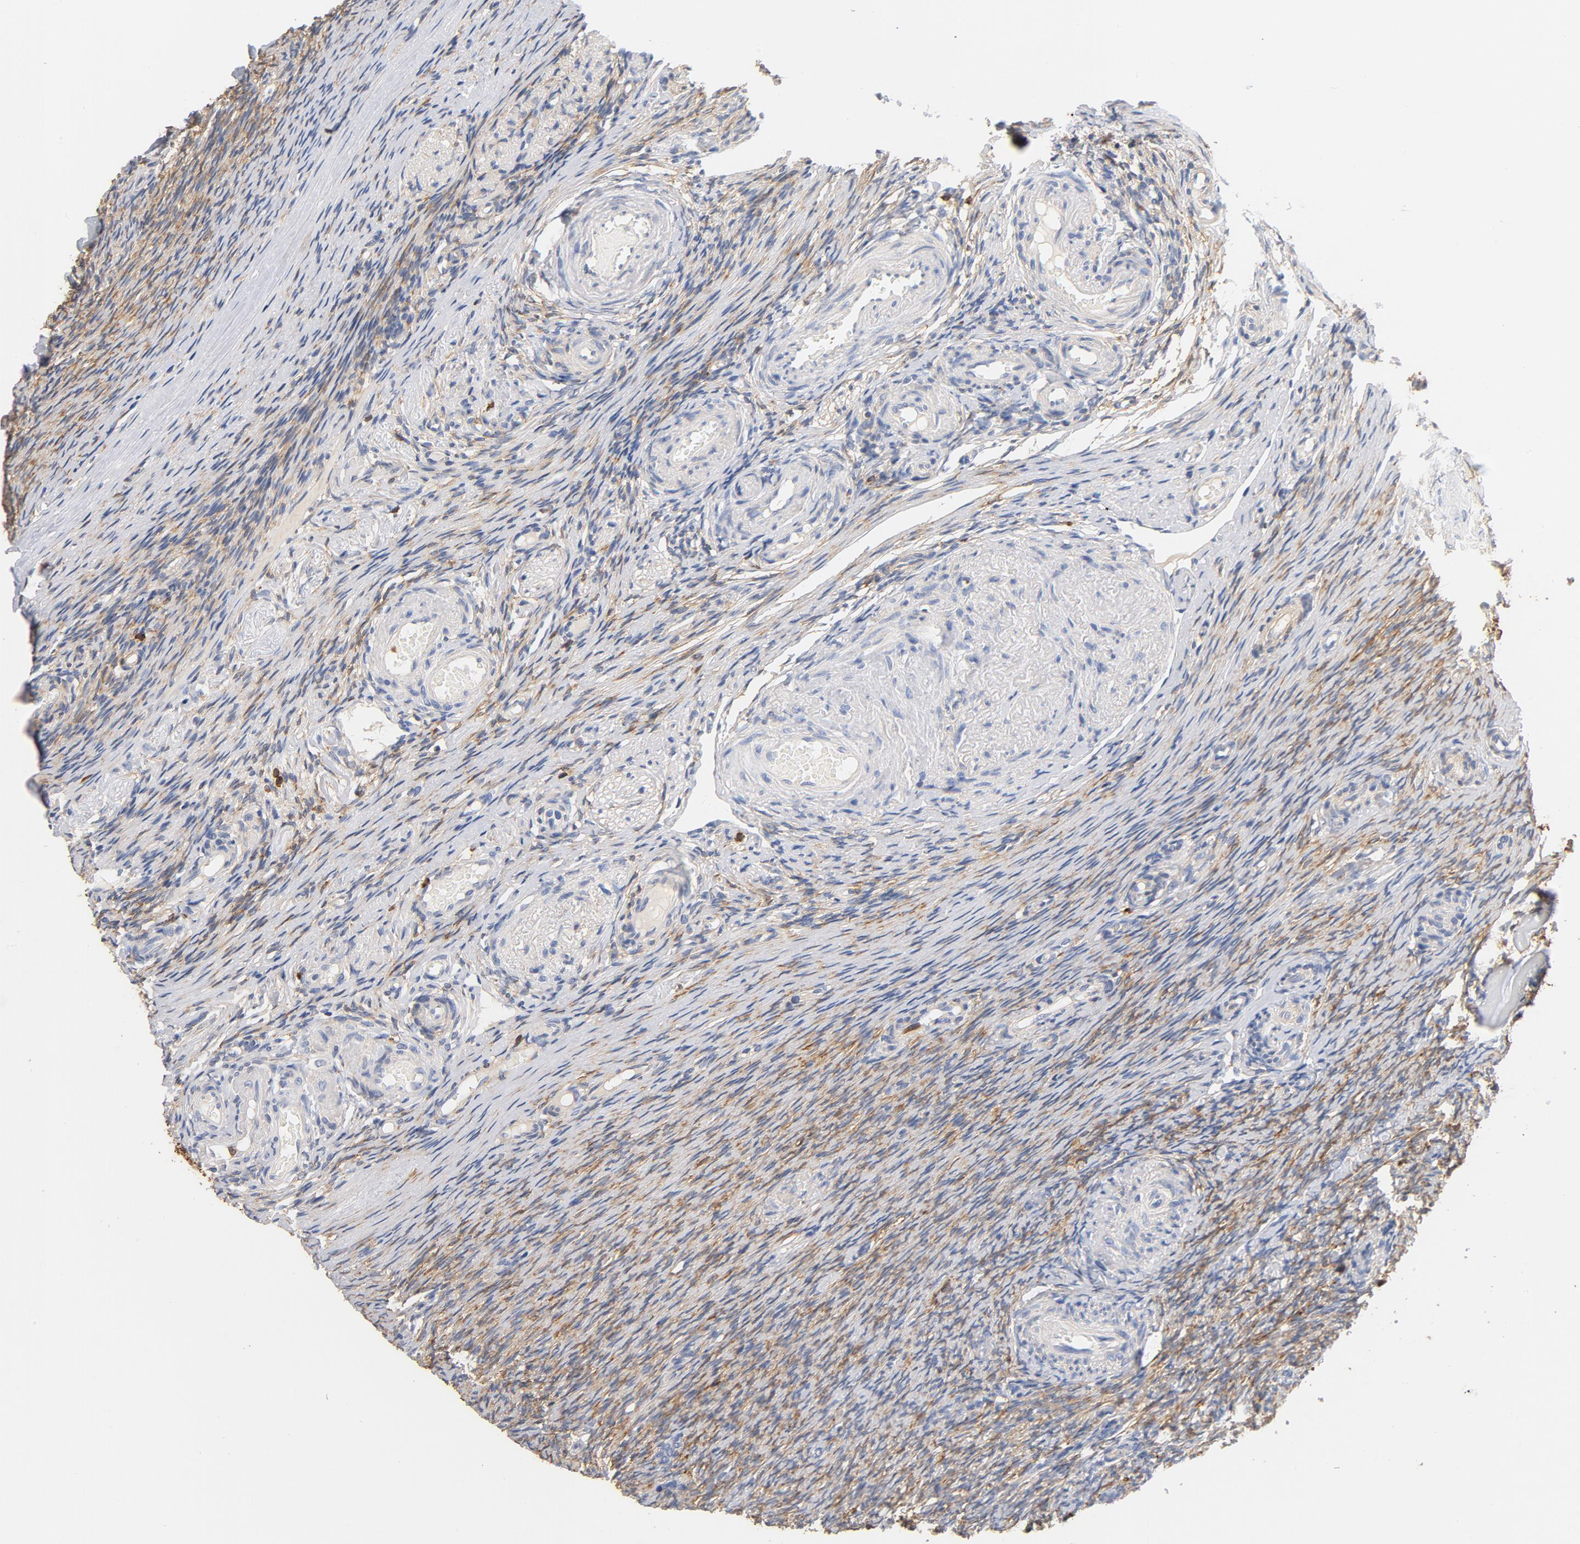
{"staining": {"intensity": "moderate", "quantity": ">75%", "location": "cytoplasmic/membranous"}, "tissue": "ovary", "cell_type": "Follicle cells", "image_type": "normal", "snomed": [{"axis": "morphology", "description": "Normal tissue, NOS"}, {"axis": "topography", "description": "Ovary"}], "caption": "This micrograph reveals benign ovary stained with immunohistochemistry to label a protein in brown. The cytoplasmic/membranous of follicle cells show moderate positivity for the protein. Nuclei are counter-stained blue.", "gene": "EZR", "patient": {"sex": "female", "age": 60}}